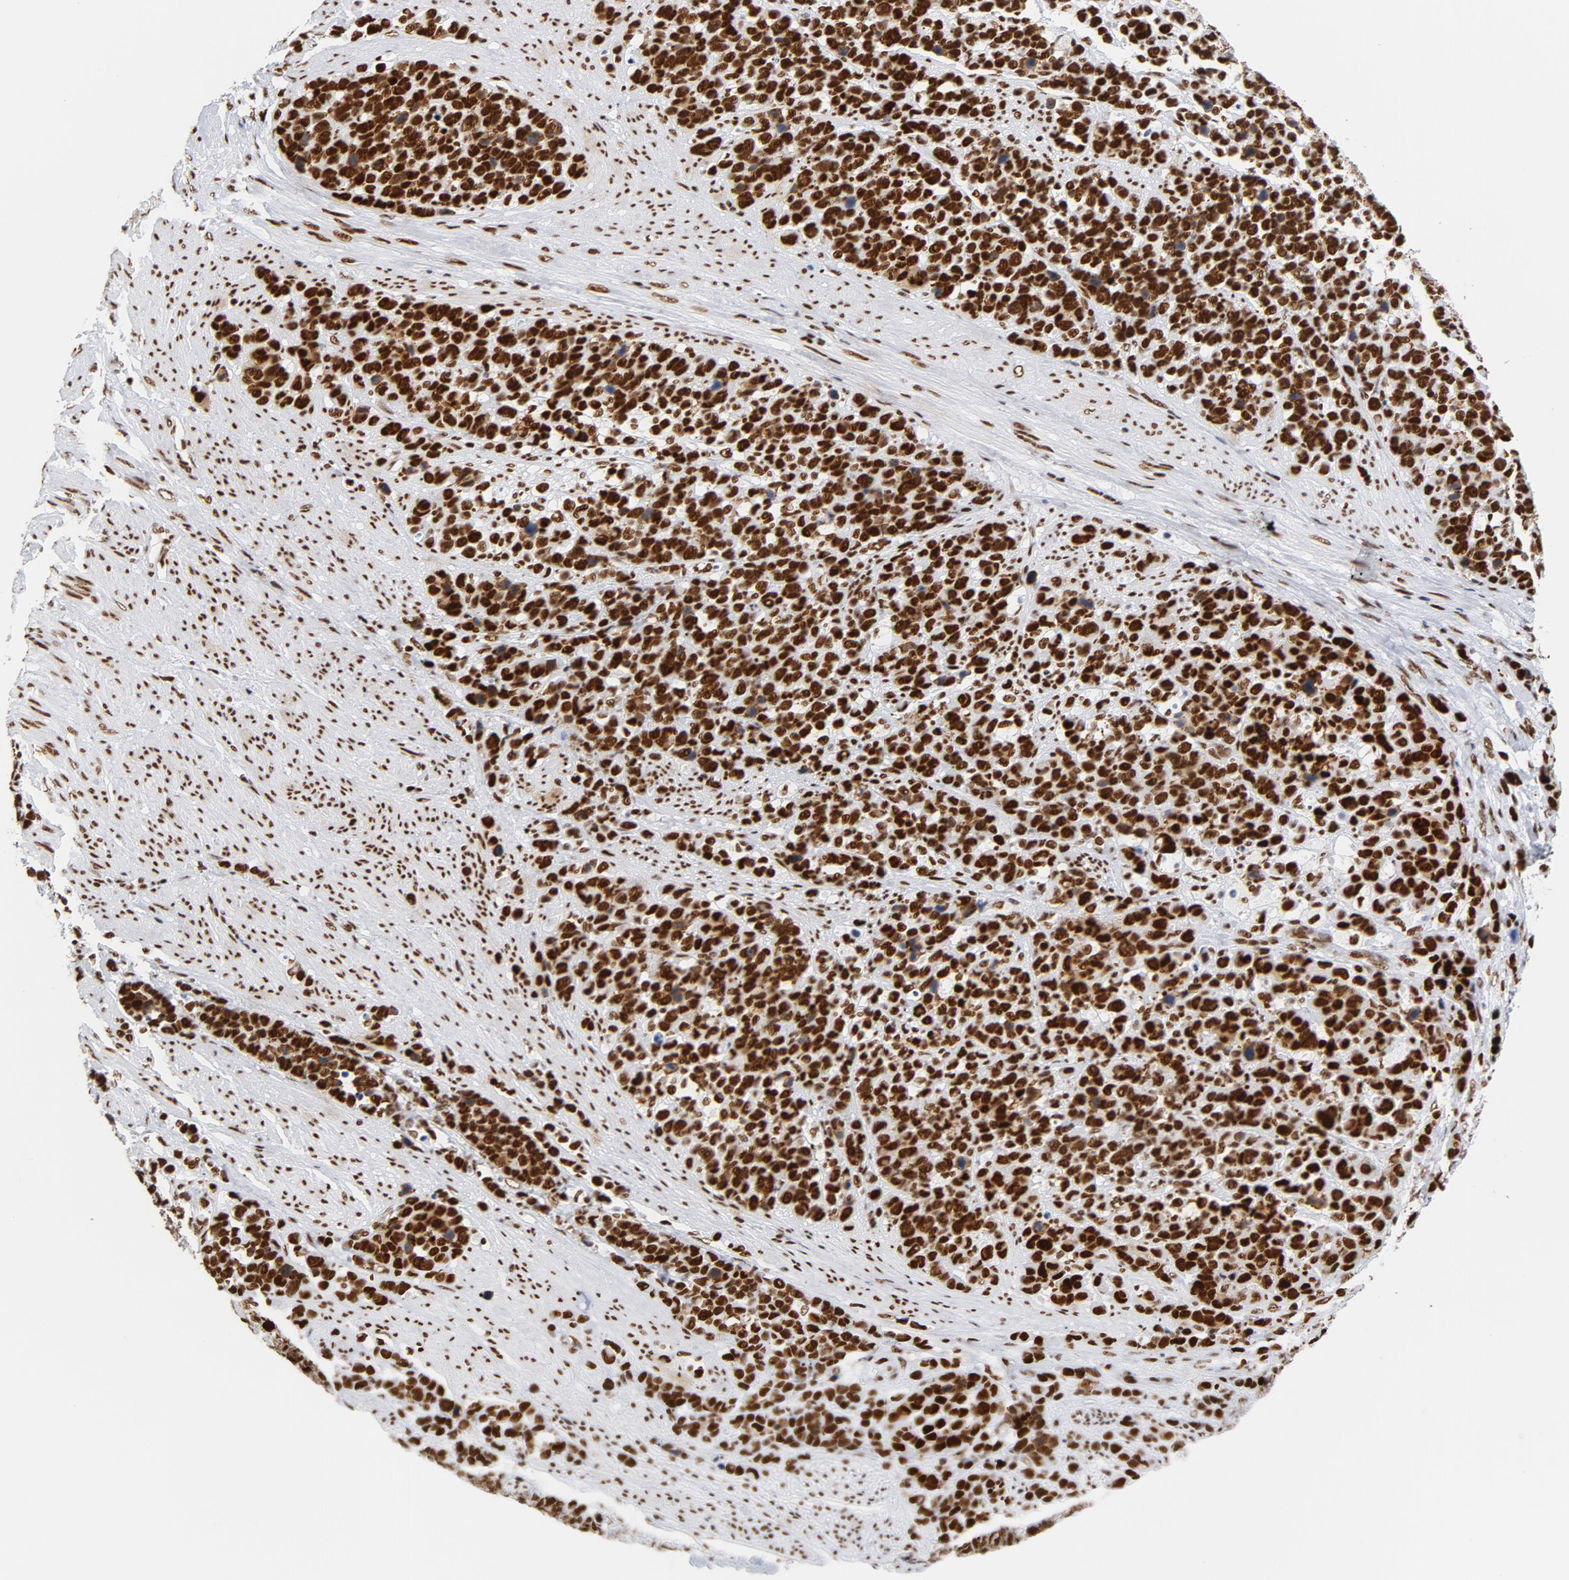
{"staining": {"intensity": "strong", "quantity": ">75%", "location": "nuclear"}, "tissue": "stomach cancer", "cell_type": "Tumor cells", "image_type": "cancer", "snomed": [{"axis": "morphology", "description": "Adenocarcinoma, NOS"}, {"axis": "topography", "description": "Stomach, upper"}], "caption": "Stomach adenocarcinoma tissue displays strong nuclear expression in about >75% of tumor cells, visualized by immunohistochemistry. (DAB (3,3'-diaminobenzidine) = brown stain, brightfield microscopy at high magnification).", "gene": "XRCC5", "patient": {"sex": "male", "age": 71}}